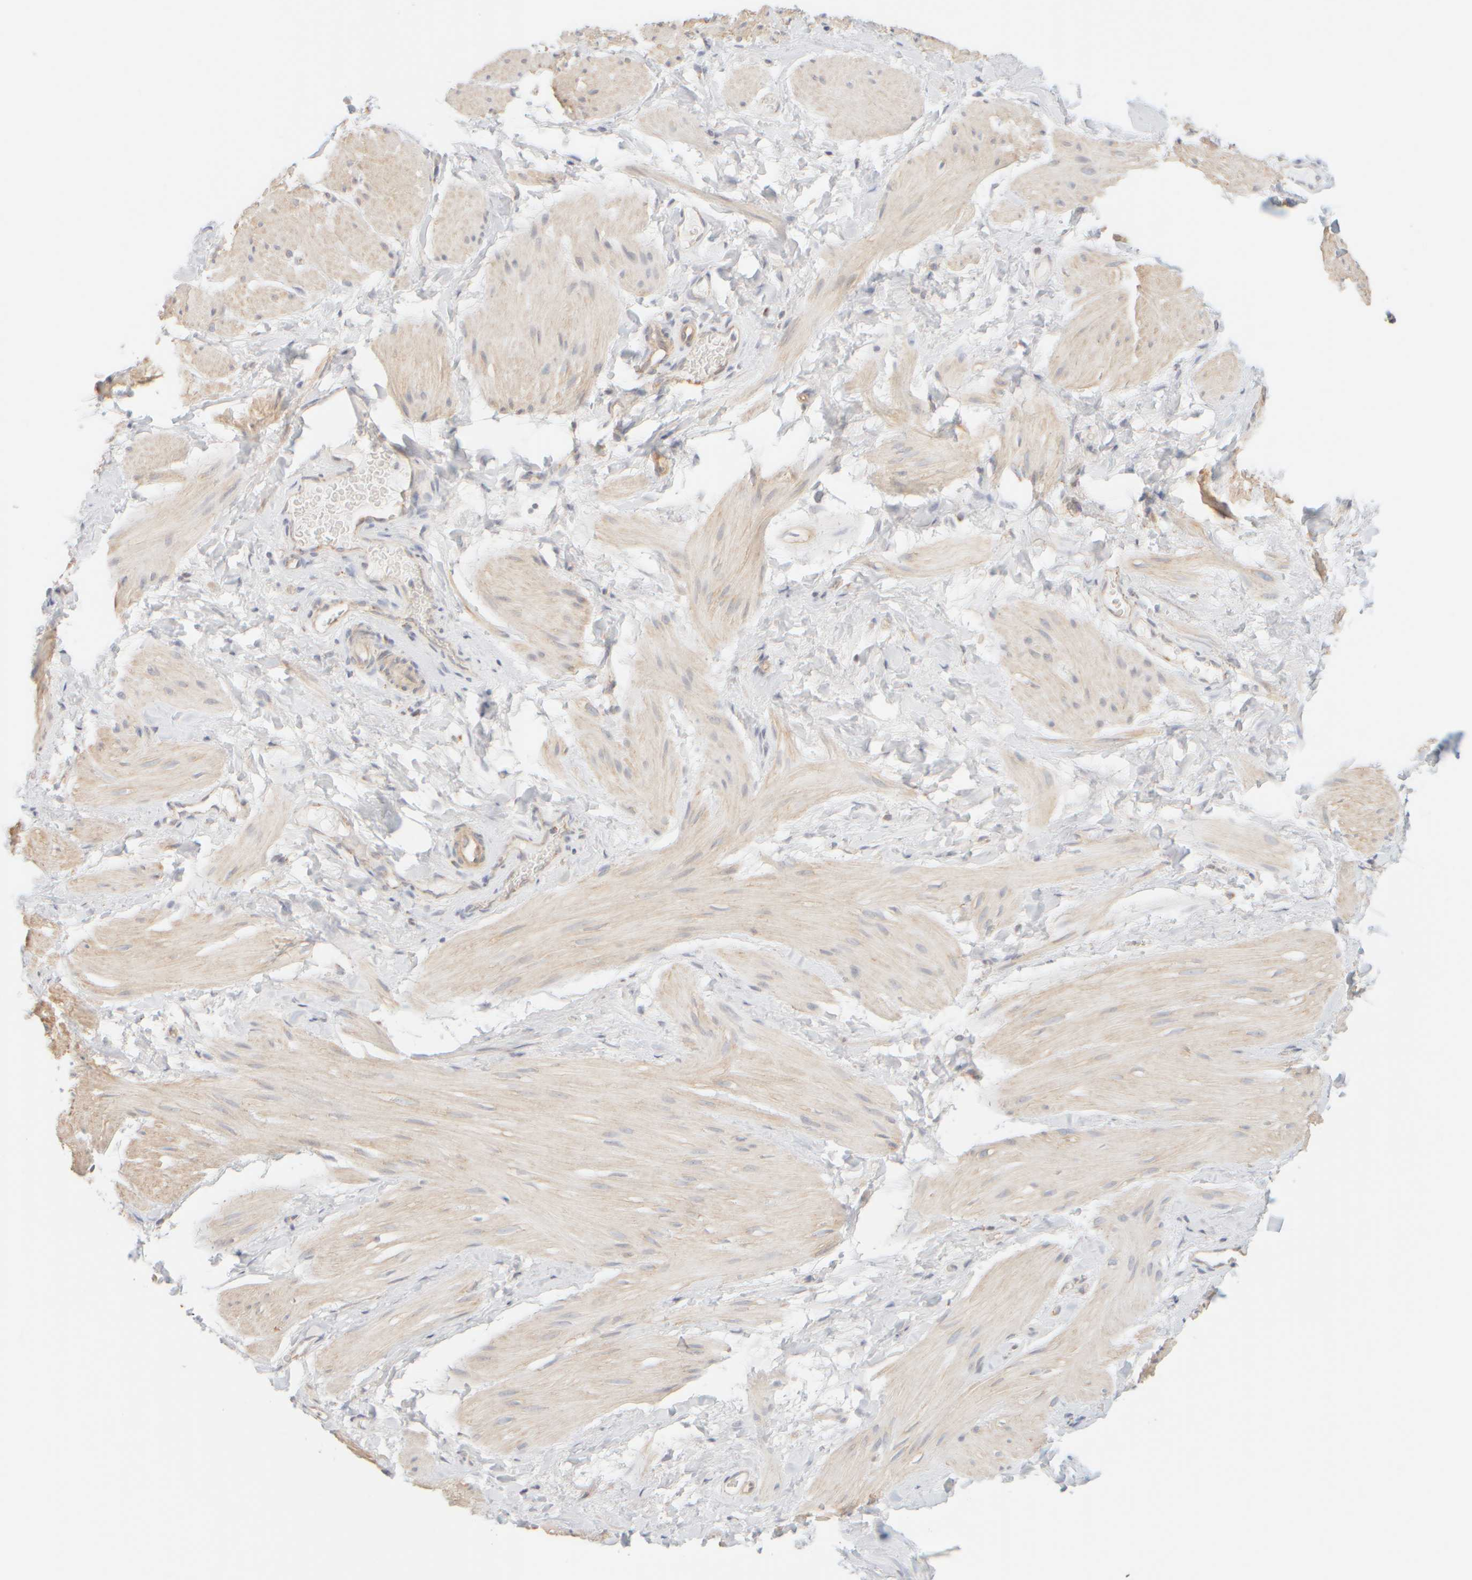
{"staining": {"intensity": "weak", "quantity": "25%-75%", "location": "cytoplasmic/membranous"}, "tissue": "smooth muscle", "cell_type": "Smooth muscle cells", "image_type": "normal", "snomed": [{"axis": "morphology", "description": "Normal tissue, NOS"}, {"axis": "topography", "description": "Smooth muscle"}], "caption": "About 25%-75% of smooth muscle cells in benign human smooth muscle reveal weak cytoplasmic/membranous protein staining as visualized by brown immunohistochemical staining.", "gene": "APBB2", "patient": {"sex": "male", "age": 16}}